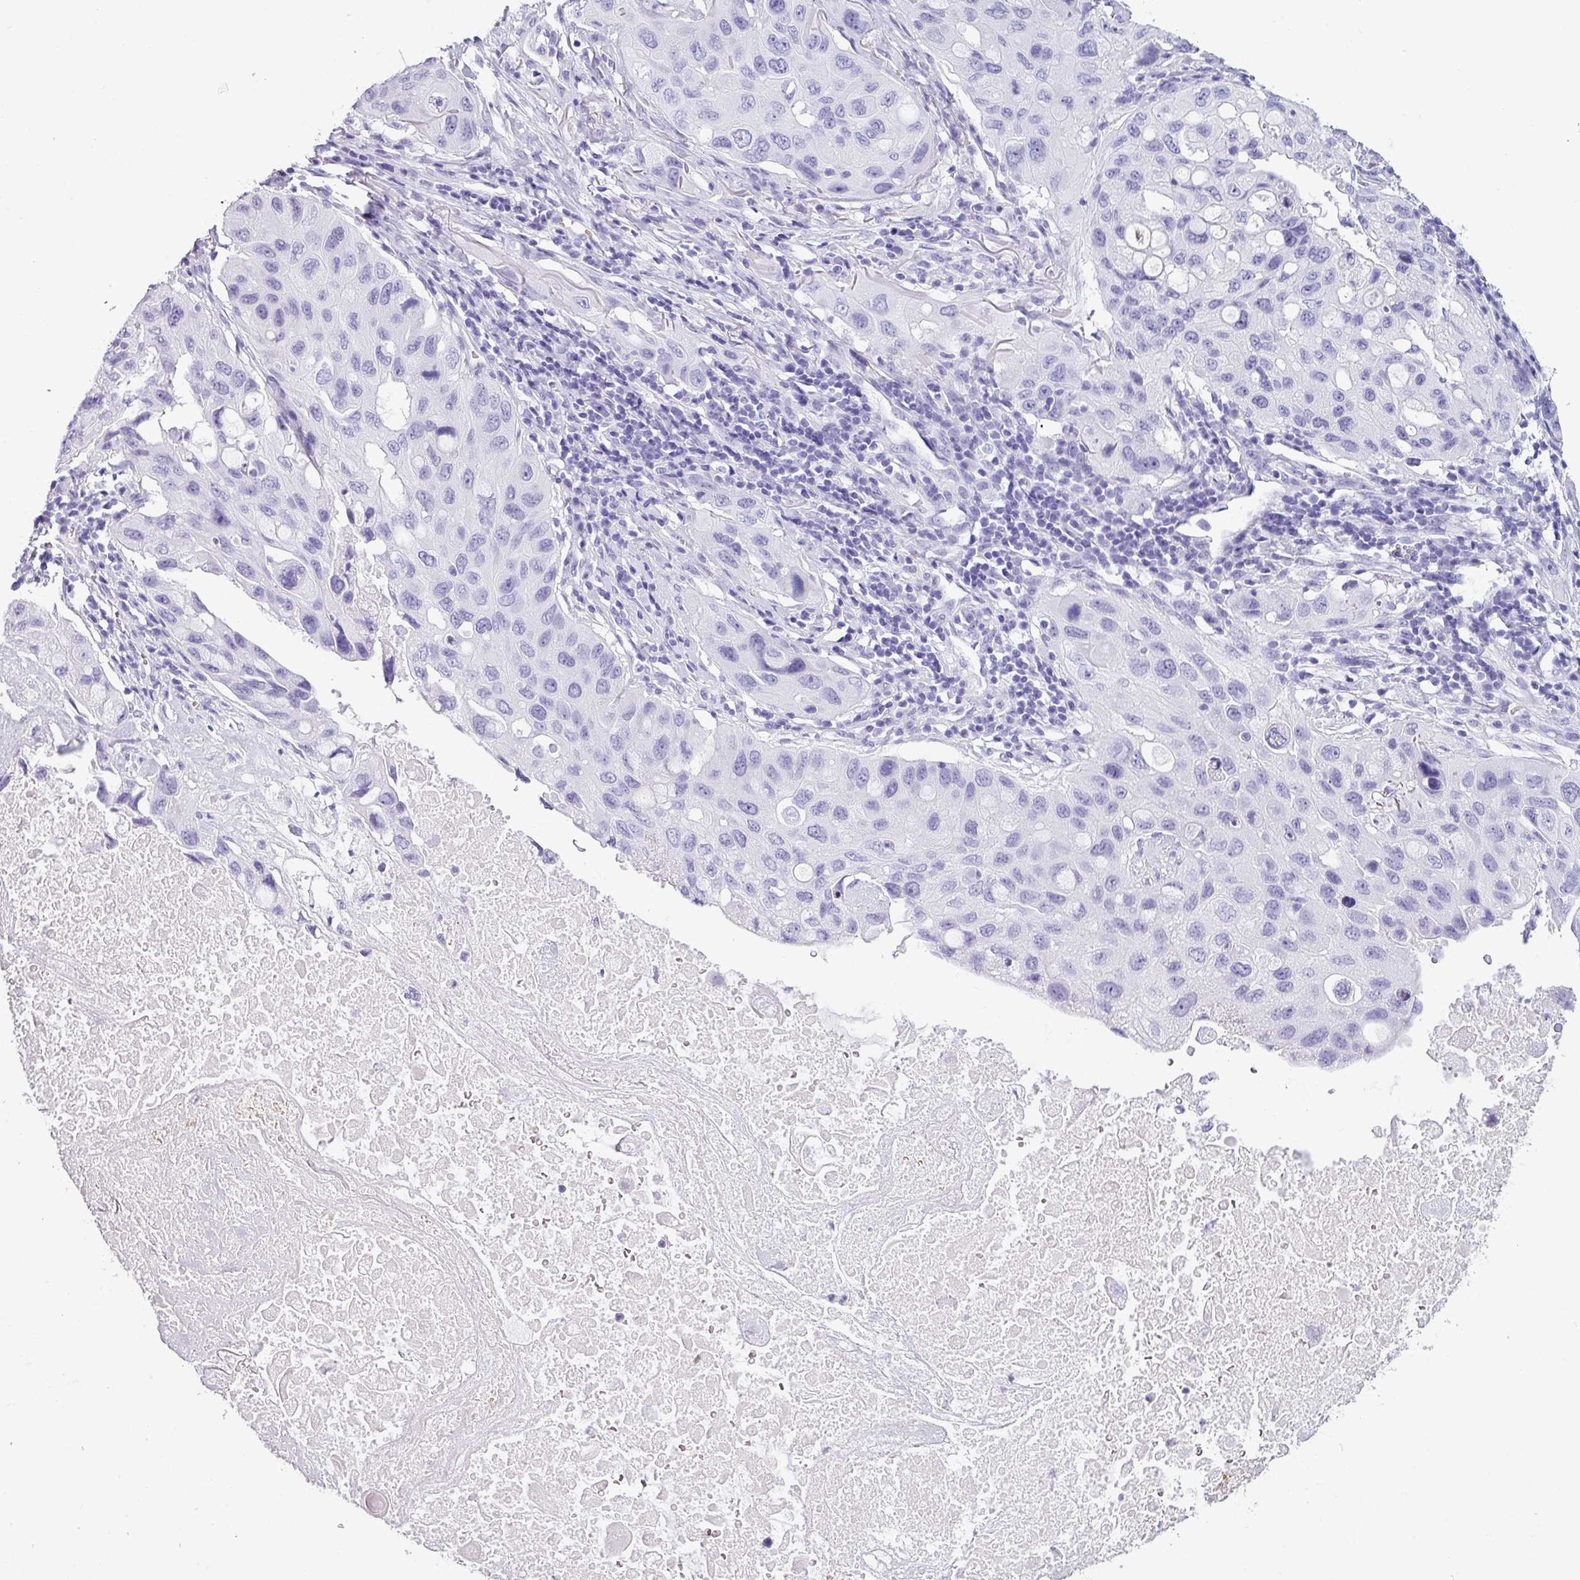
{"staining": {"intensity": "negative", "quantity": "none", "location": "none"}, "tissue": "lung cancer", "cell_type": "Tumor cells", "image_type": "cancer", "snomed": [{"axis": "morphology", "description": "Squamous cell carcinoma, NOS"}, {"axis": "topography", "description": "Lung"}], "caption": "Lung cancer (squamous cell carcinoma) was stained to show a protein in brown. There is no significant positivity in tumor cells.", "gene": "CRYBB2", "patient": {"sex": "female", "age": 73}}